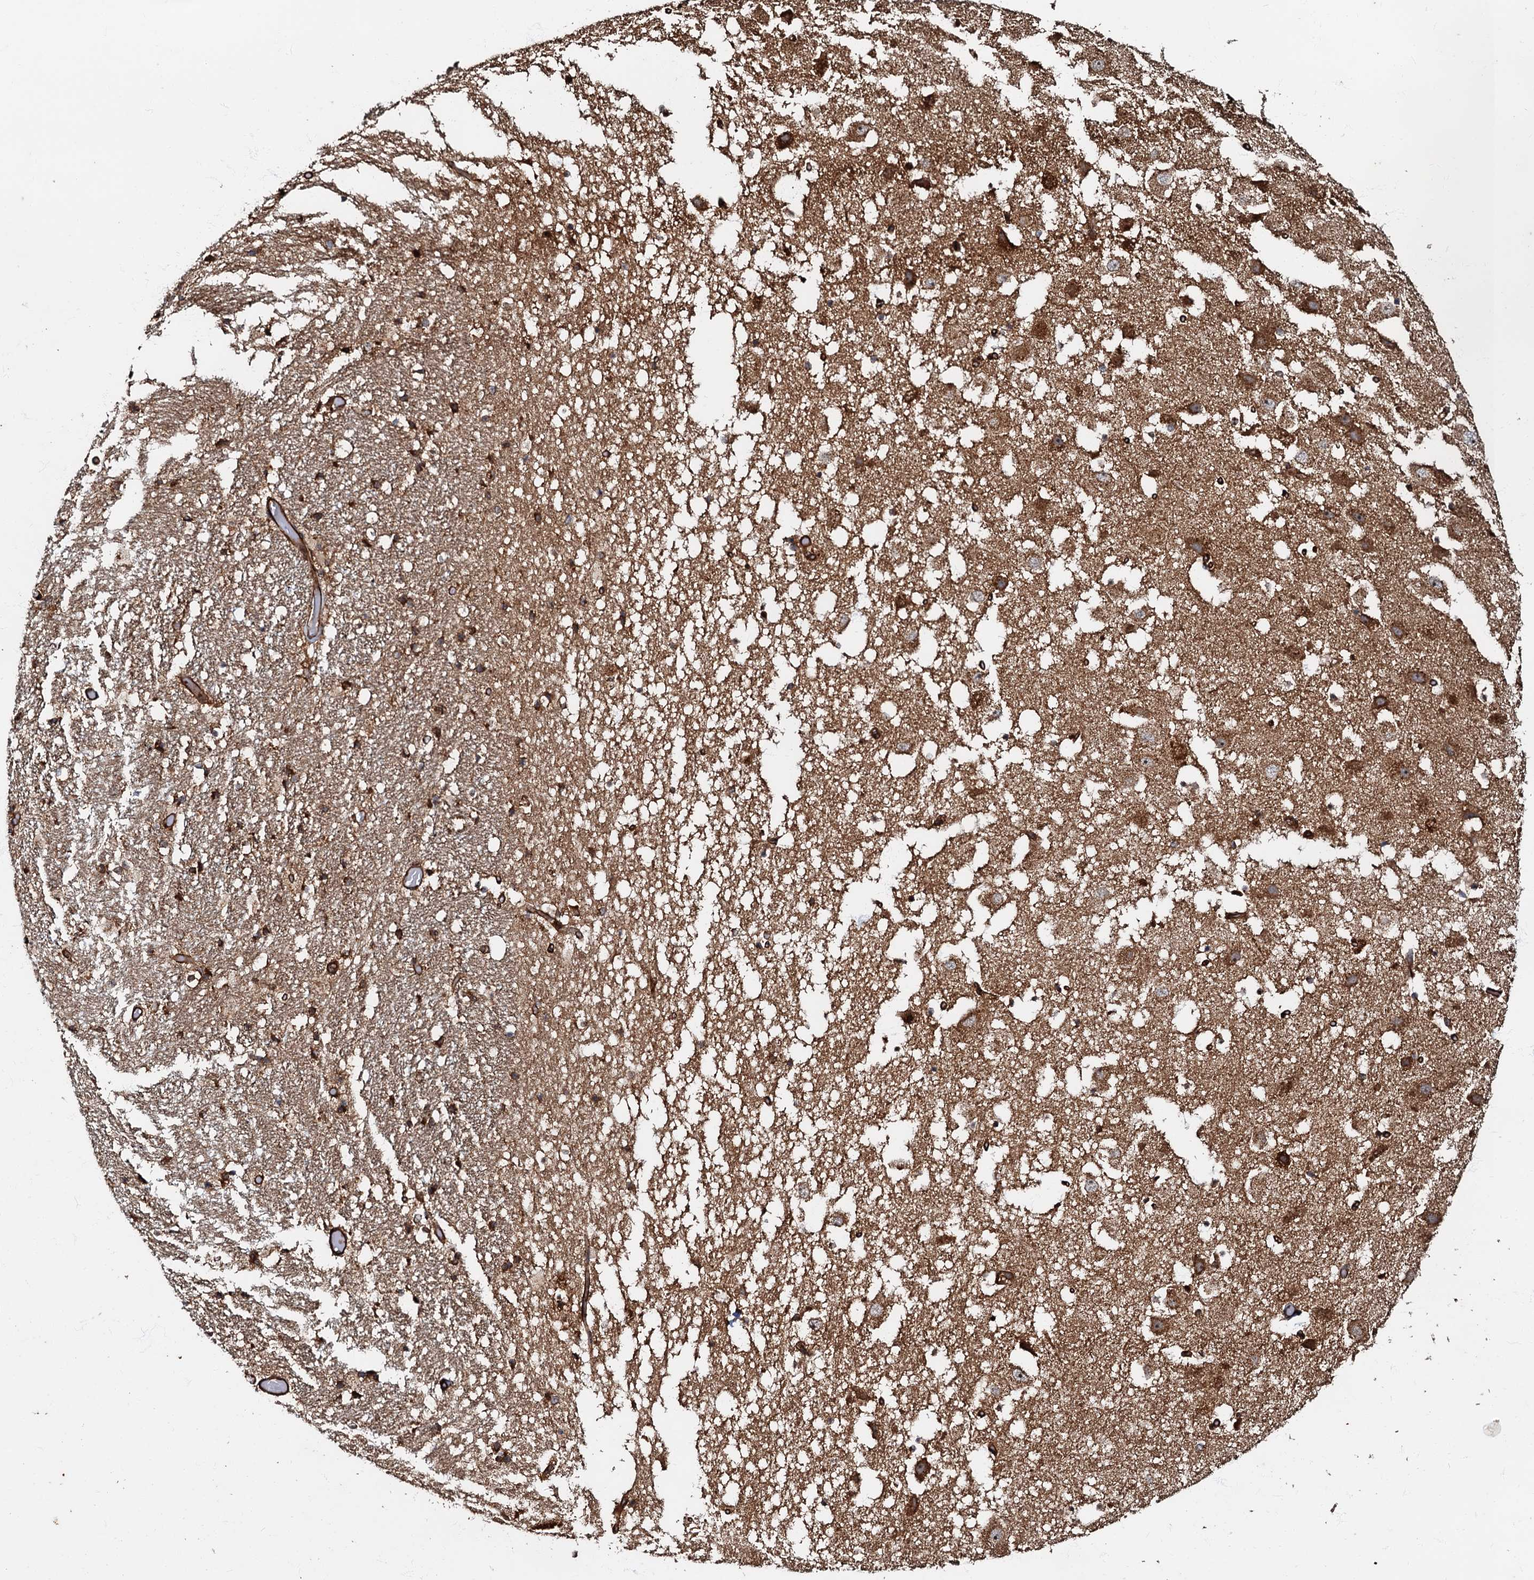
{"staining": {"intensity": "strong", "quantity": "25%-75%", "location": "cytoplasmic/membranous"}, "tissue": "hippocampus", "cell_type": "Glial cells", "image_type": "normal", "snomed": [{"axis": "morphology", "description": "Normal tissue, NOS"}, {"axis": "topography", "description": "Hippocampus"}], "caption": "Benign hippocampus reveals strong cytoplasmic/membranous positivity in approximately 25%-75% of glial cells, visualized by immunohistochemistry.", "gene": "BLOC1S6", "patient": {"sex": "female", "age": 52}}